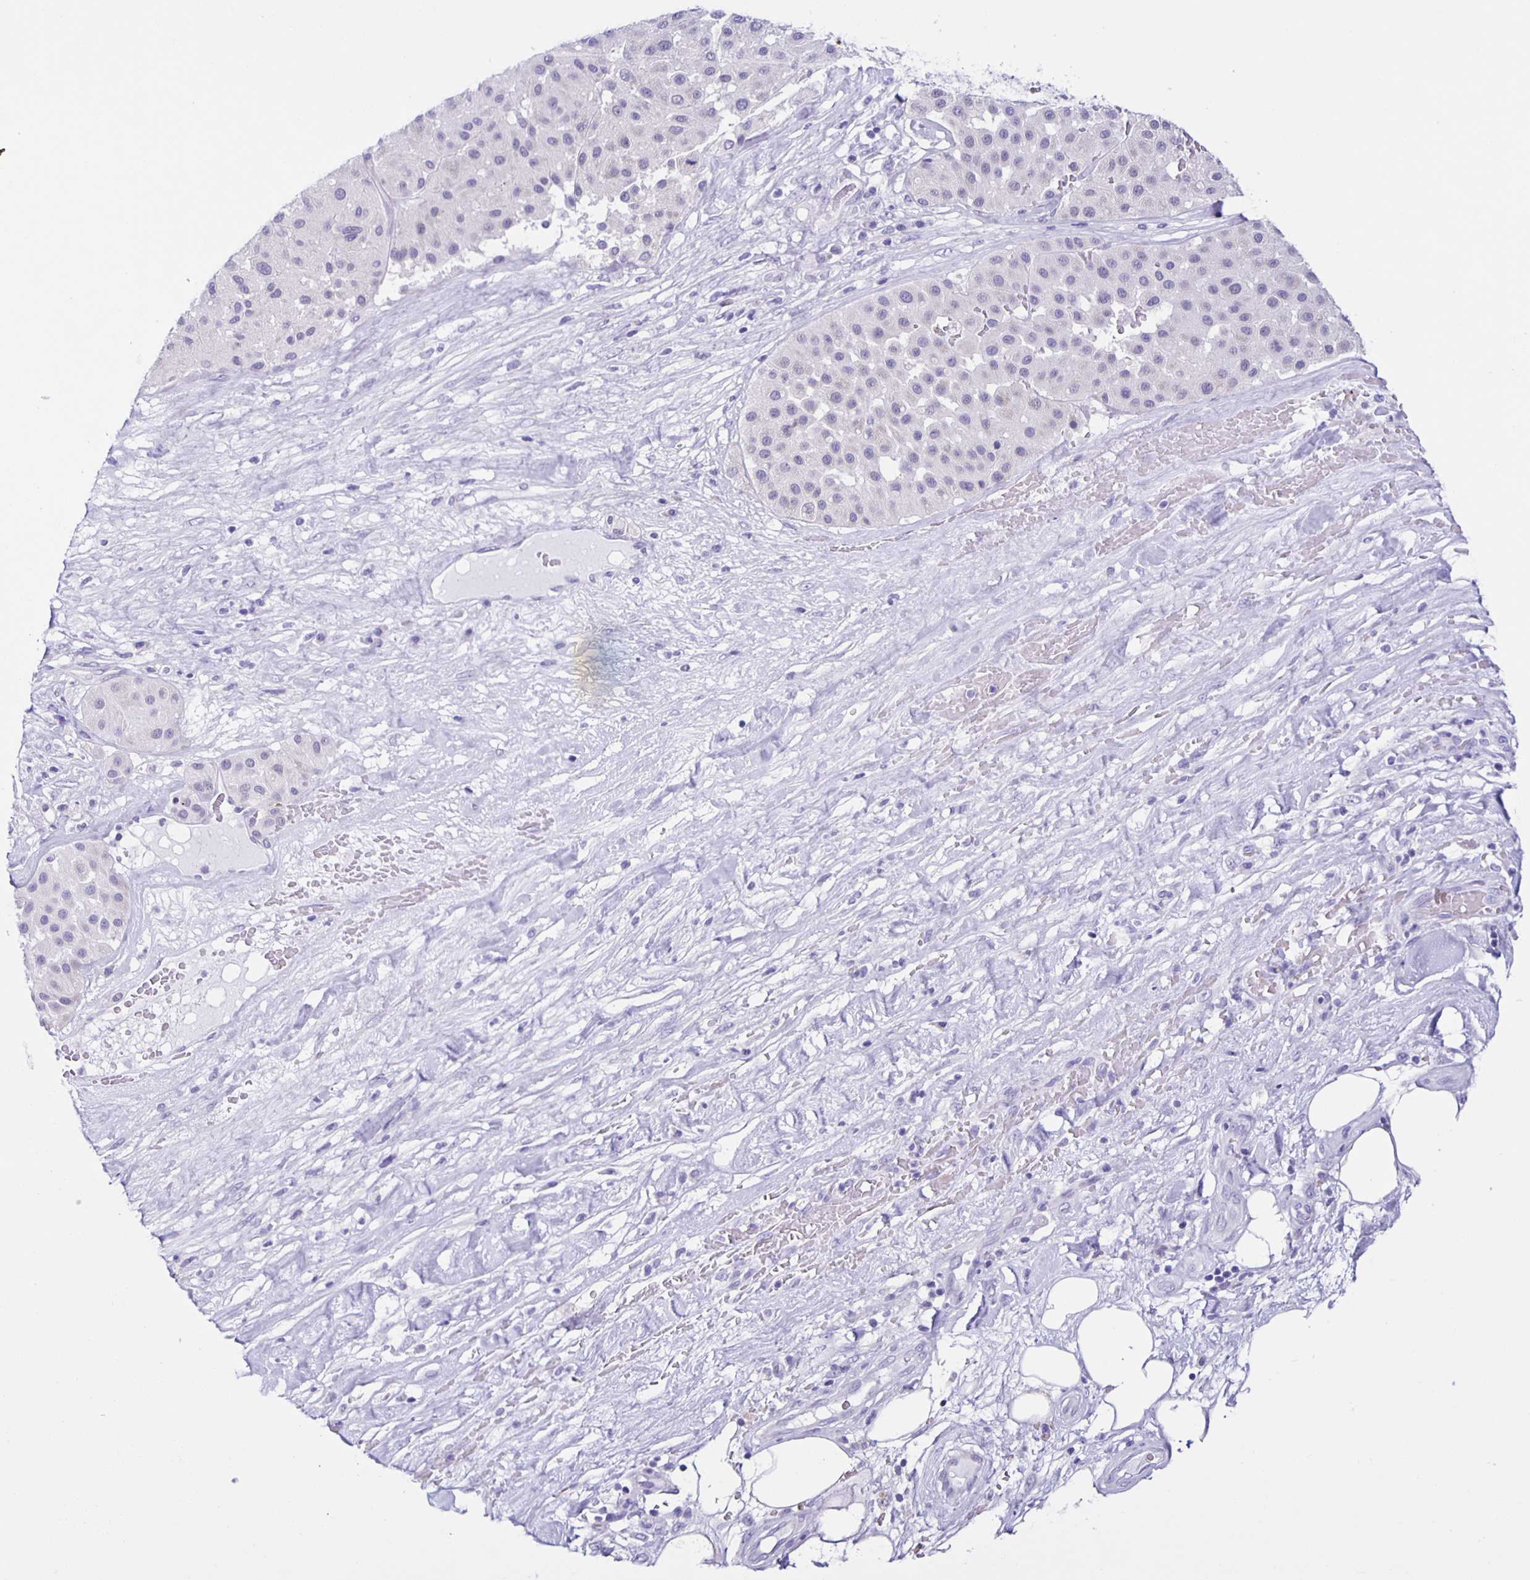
{"staining": {"intensity": "negative", "quantity": "none", "location": "none"}, "tissue": "melanoma", "cell_type": "Tumor cells", "image_type": "cancer", "snomed": [{"axis": "morphology", "description": "Malignant melanoma, Metastatic site"}, {"axis": "topography", "description": "Smooth muscle"}], "caption": "Photomicrograph shows no protein positivity in tumor cells of malignant melanoma (metastatic site) tissue.", "gene": "AQP6", "patient": {"sex": "male", "age": 41}}